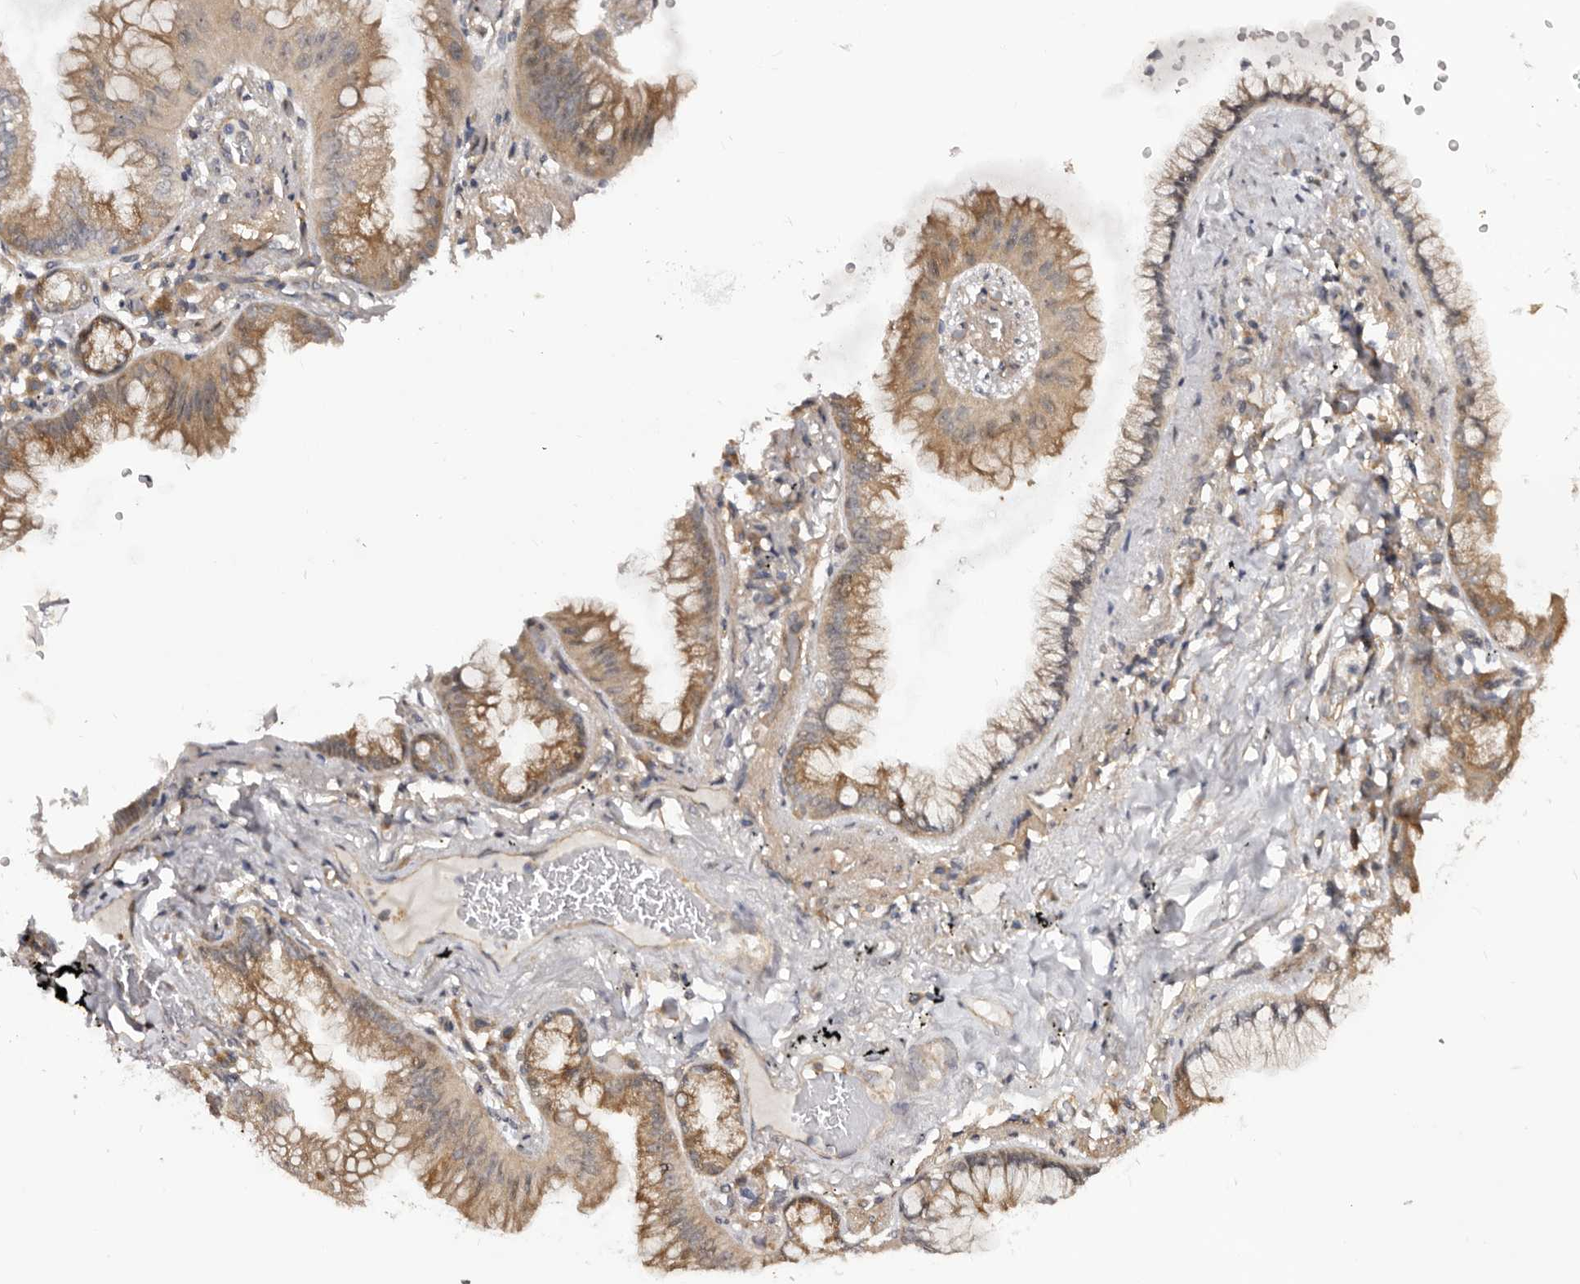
{"staining": {"intensity": "moderate", "quantity": ">75%", "location": "cytoplasmic/membranous"}, "tissue": "lung cancer", "cell_type": "Tumor cells", "image_type": "cancer", "snomed": [{"axis": "morphology", "description": "Adenocarcinoma, NOS"}, {"axis": "topography", "description": "Lung"}], "caption": "Protein staining by IHC demonstrates moderate cytoplasmic/membranous staining in about >75% of tumor cells in lung adenocarcinoma. The staining is performed using DAB brown chromogen to label protein expression. The nuclei are counter-stained blue using hematoxylin.", "gene": "NOL12", "patient": {"sex": "female", "age": 70}}